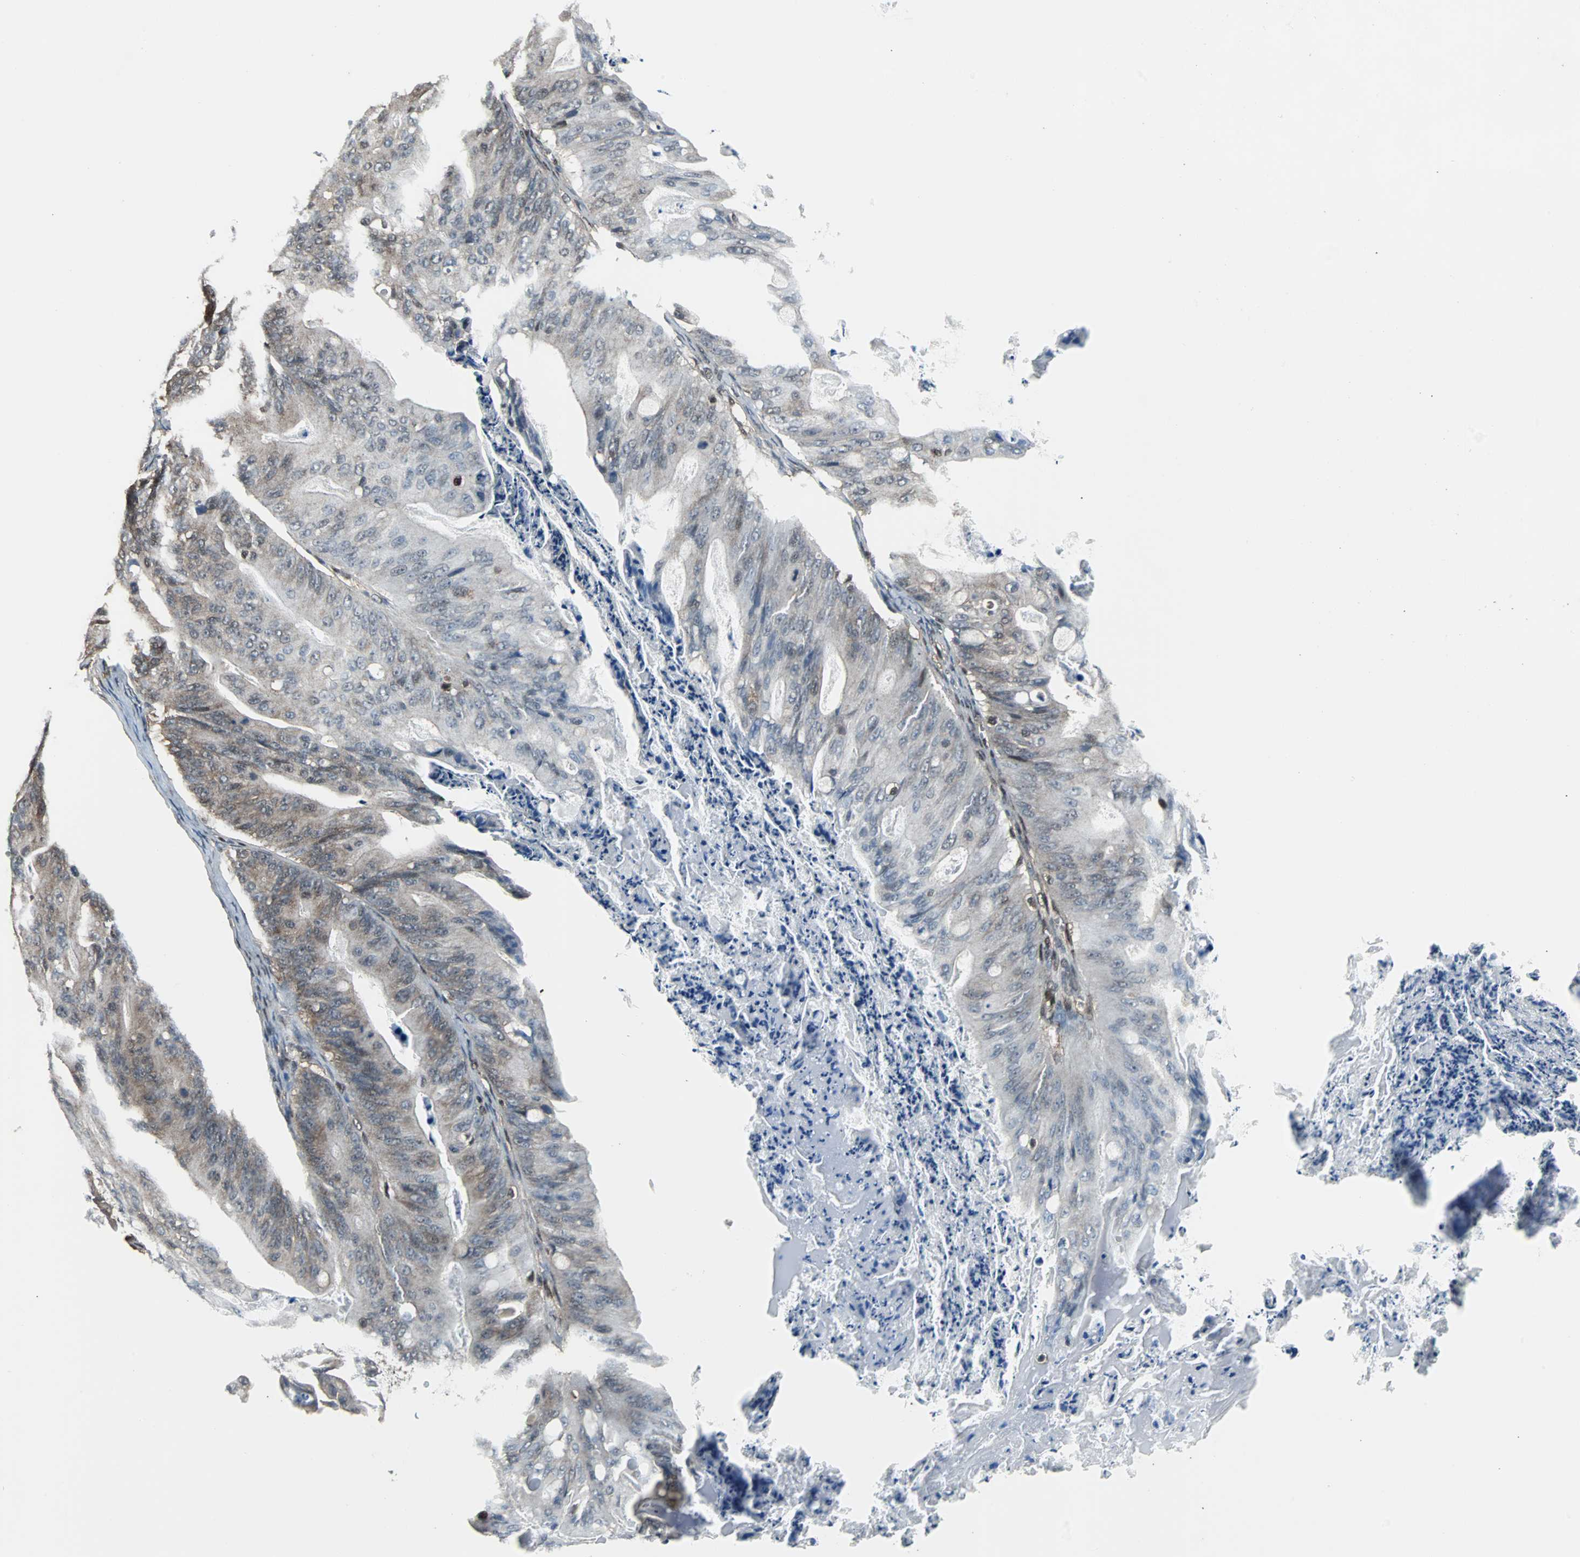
{"staining": {"intensity": "weak", "quantity": "25%-75%", "location": "cytoplasmic/membranous"}, "tissue": "ovarian cancer", "cell_type": "Tumor cells", "image_type": "cancer", "snomed": [{"axis": "morphology", "description": "Cystadenocarcinoma, mucinous, NOS"}, {"axis": "topography", "description": "Ovary"}], "caption": "Immunohistochemistry of human ovarian mucinous cystadenocarcinoma demonstrates low levels of weak cytoplasmic/membranous expression in about 25%-75% of tumor cells. The staining is performed using DAB brown chromogen to label protein expression. The nuclei are counter-stained blue using hematoxylin.", "gene": "VCP", "patient": {"sex": "female", "age": 36}}